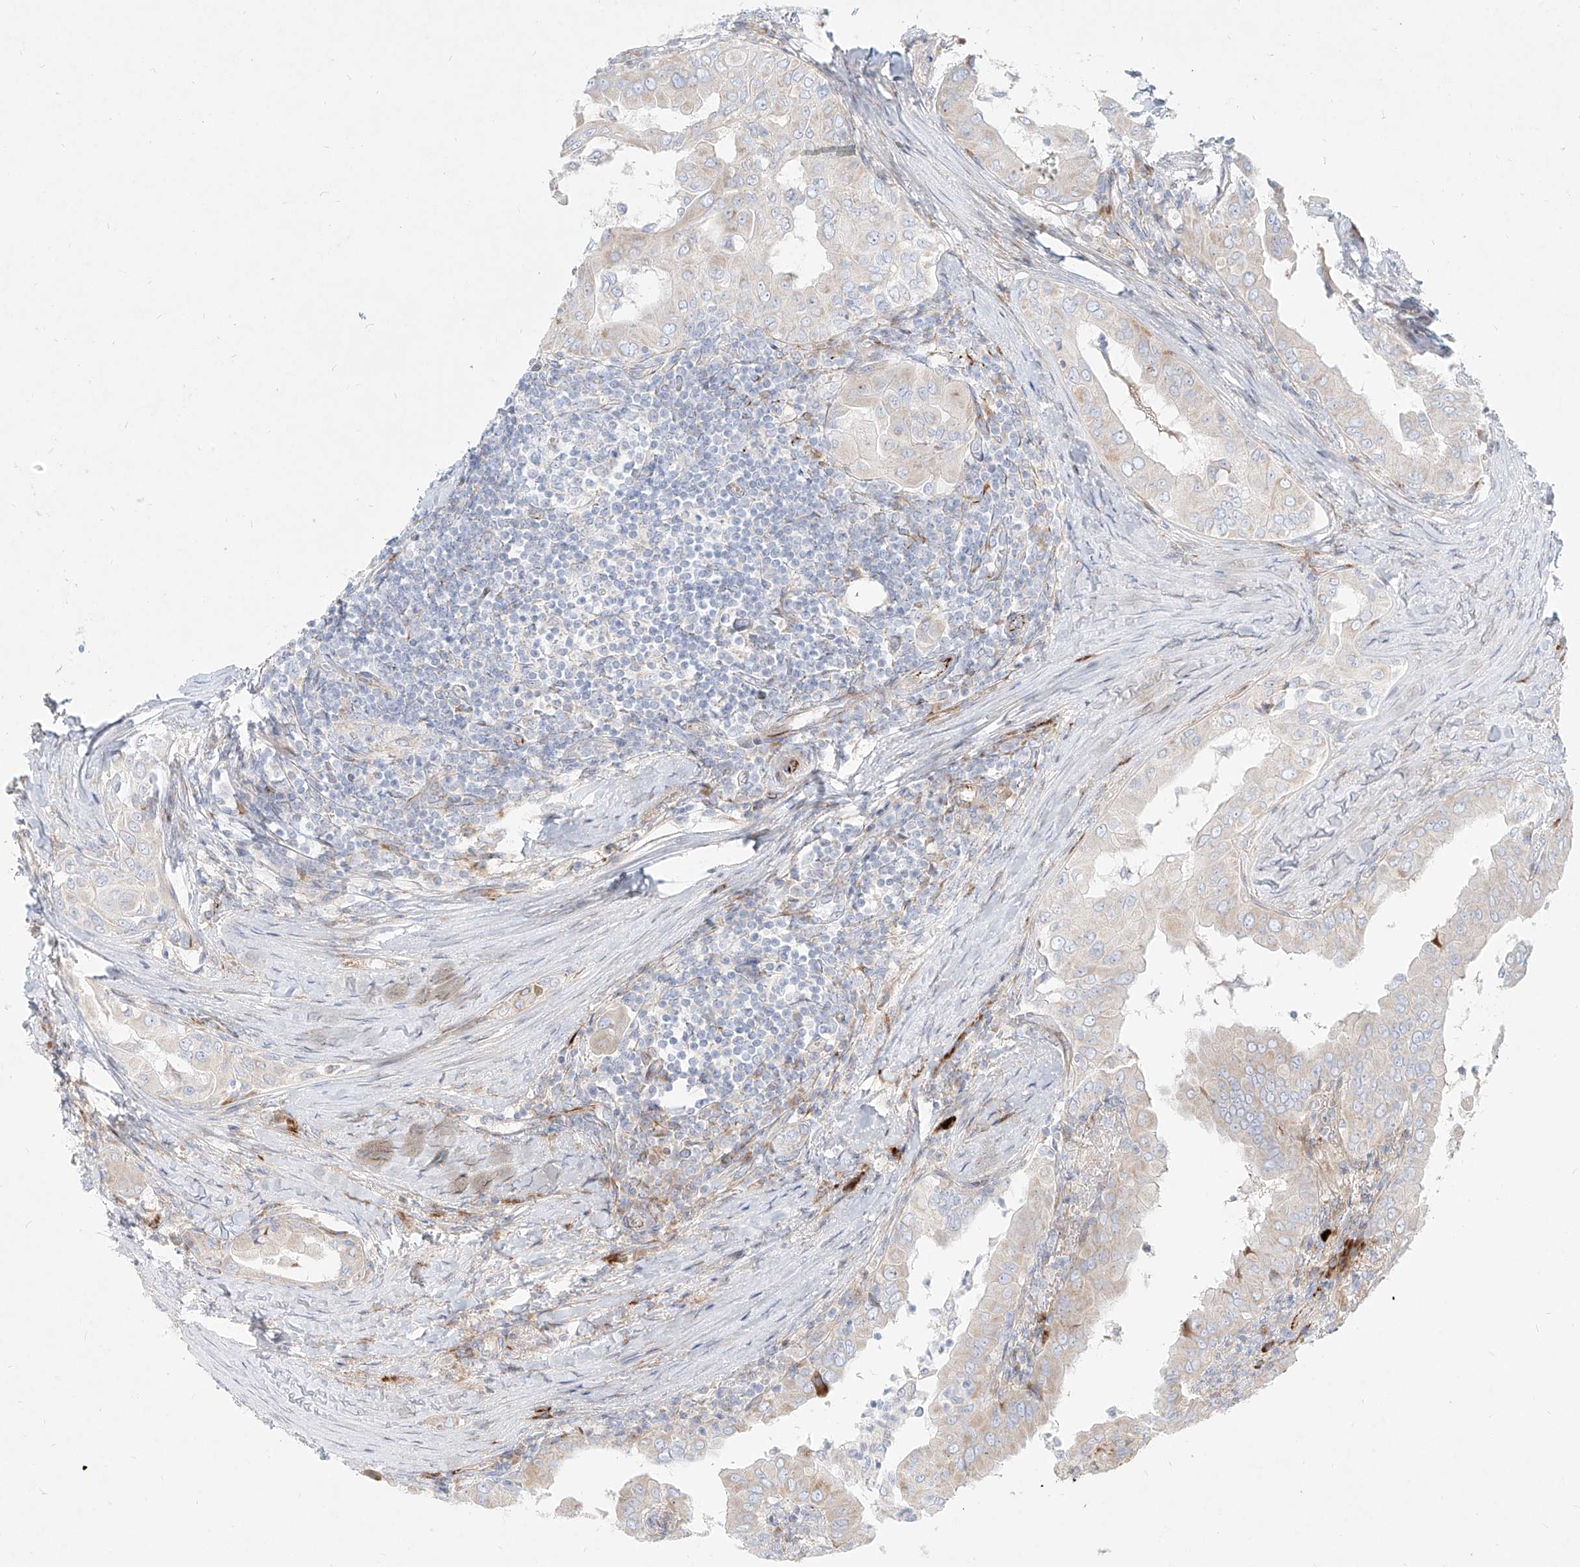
{"staining": {"intensity": "negative", "quantity": "none", "location": "none"}, "tissue": "thyroid cancer", "cell_type": "Tumor cells", "image_type": "cancer", "snomed": [{"axis": "morphology", "description": "Papillary adenocarcinoma, NOS"}, {"axis": "topography", "description": "Thyroid gland"}], "caption": "Immunohistochemistry (IHC) of human thyroid cancer shows no staining in tumor cells.", "gene": "MTX2", "patient": {"sex": "male", "age": 33}}